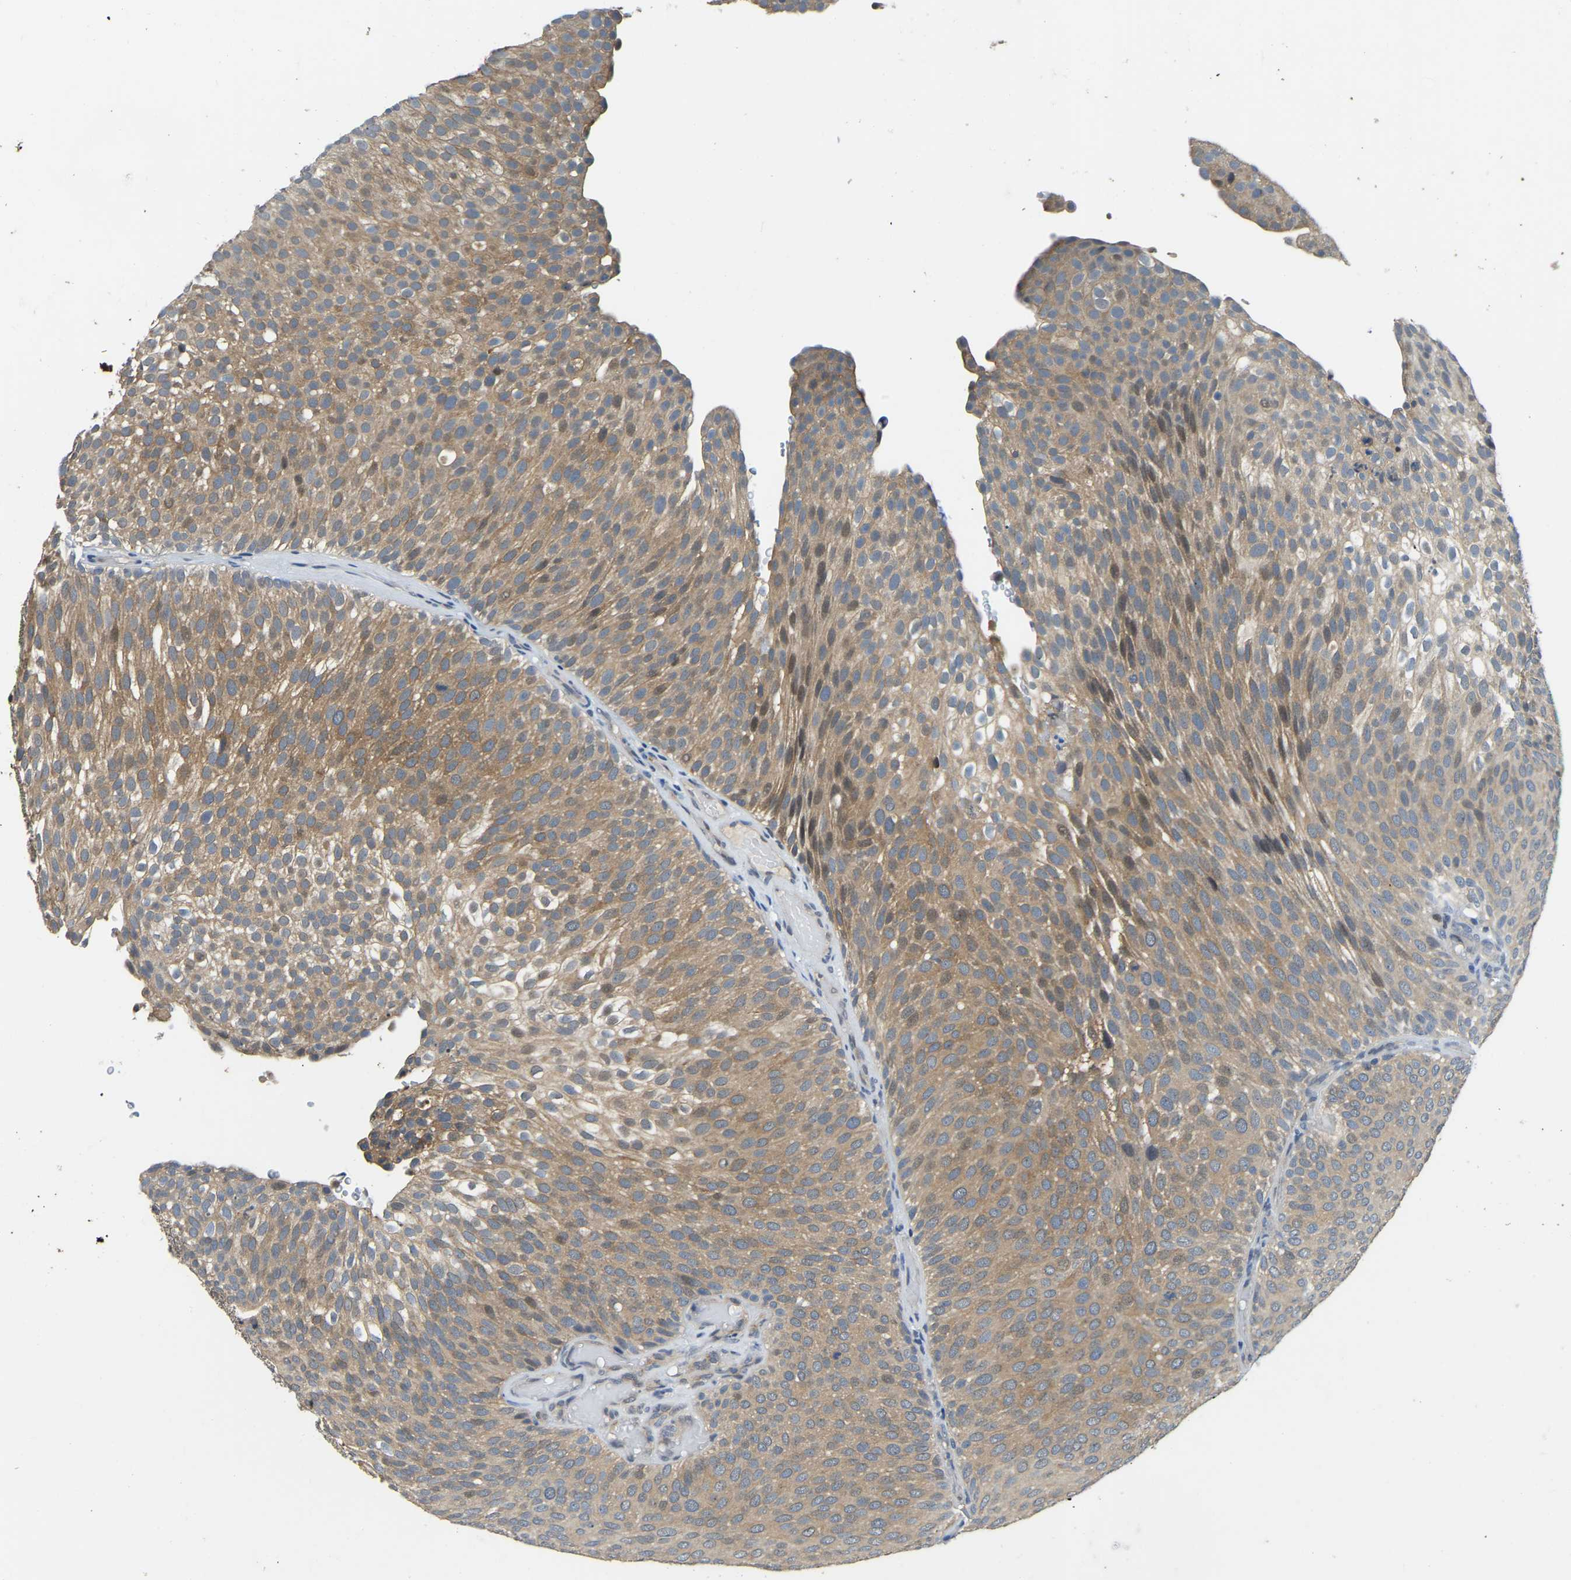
{"staining": {"intensity": "moderate", "quantity": "25%-75%", "location": "cytoplasmic/membranous"}, "tissue": "urothelial cancer", "cell_type": "Tumor cells", "image_type": "cancer", "snomed": [{"axis": "morphology", "description": "Urothelial carcinoma, Low grade"}, {"axis": "topography", "description": "Urinary bladder"}], "caption": "Low-grade urothelial carcinoma tissue displays moderate cytoplasmic/membranous staining in about 25%-75% of tumor cells The staining is performed using DAB brown chromogen to label protein expression. The nuclei are counter-stained blue using hematoxylin.", "gene": "AHNAK", "patient": {"sex": "male", "age": 78}}